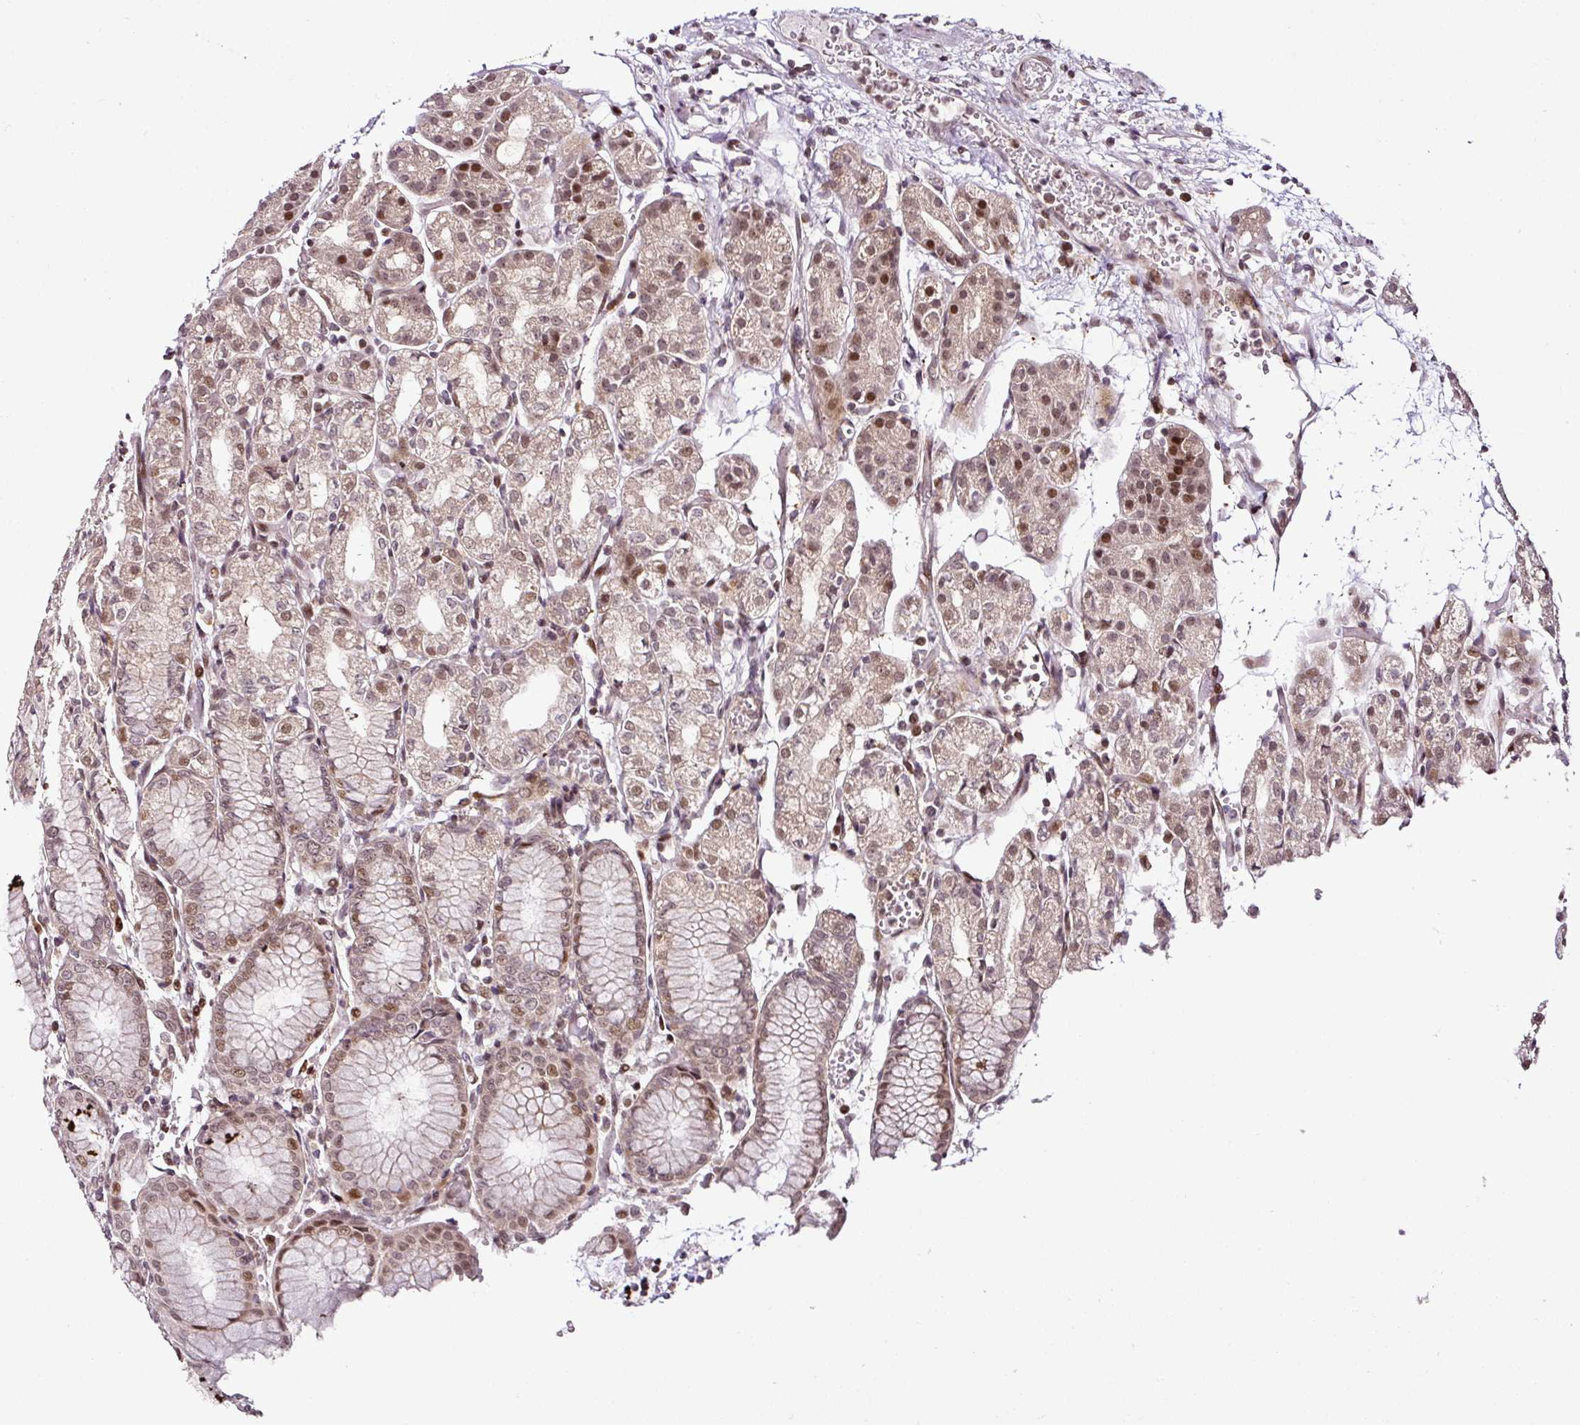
{"staining": {"intensity": "moderate", "quantity": "<25%", "location": "nuclear"}, "tissue": "stomach", "cell_type": "Glandular cells", "image_type": "normal", "snomed": [{"axis": "morphology", "description": "Normal tissue, NOS"}, {"axis": "topography", "description": "Stomach"}], "caption": "Immunohistochemistry of normal human stomach exhibits low levels of moderate nuclear positivity in about <25% of glandular cells. (DAB (3,3'-diaminobenzidine) = brown stain, brightfield microscopy at high magnification).", "gene": "COPRS", "patient": {"sex": "female", "age": 57}}